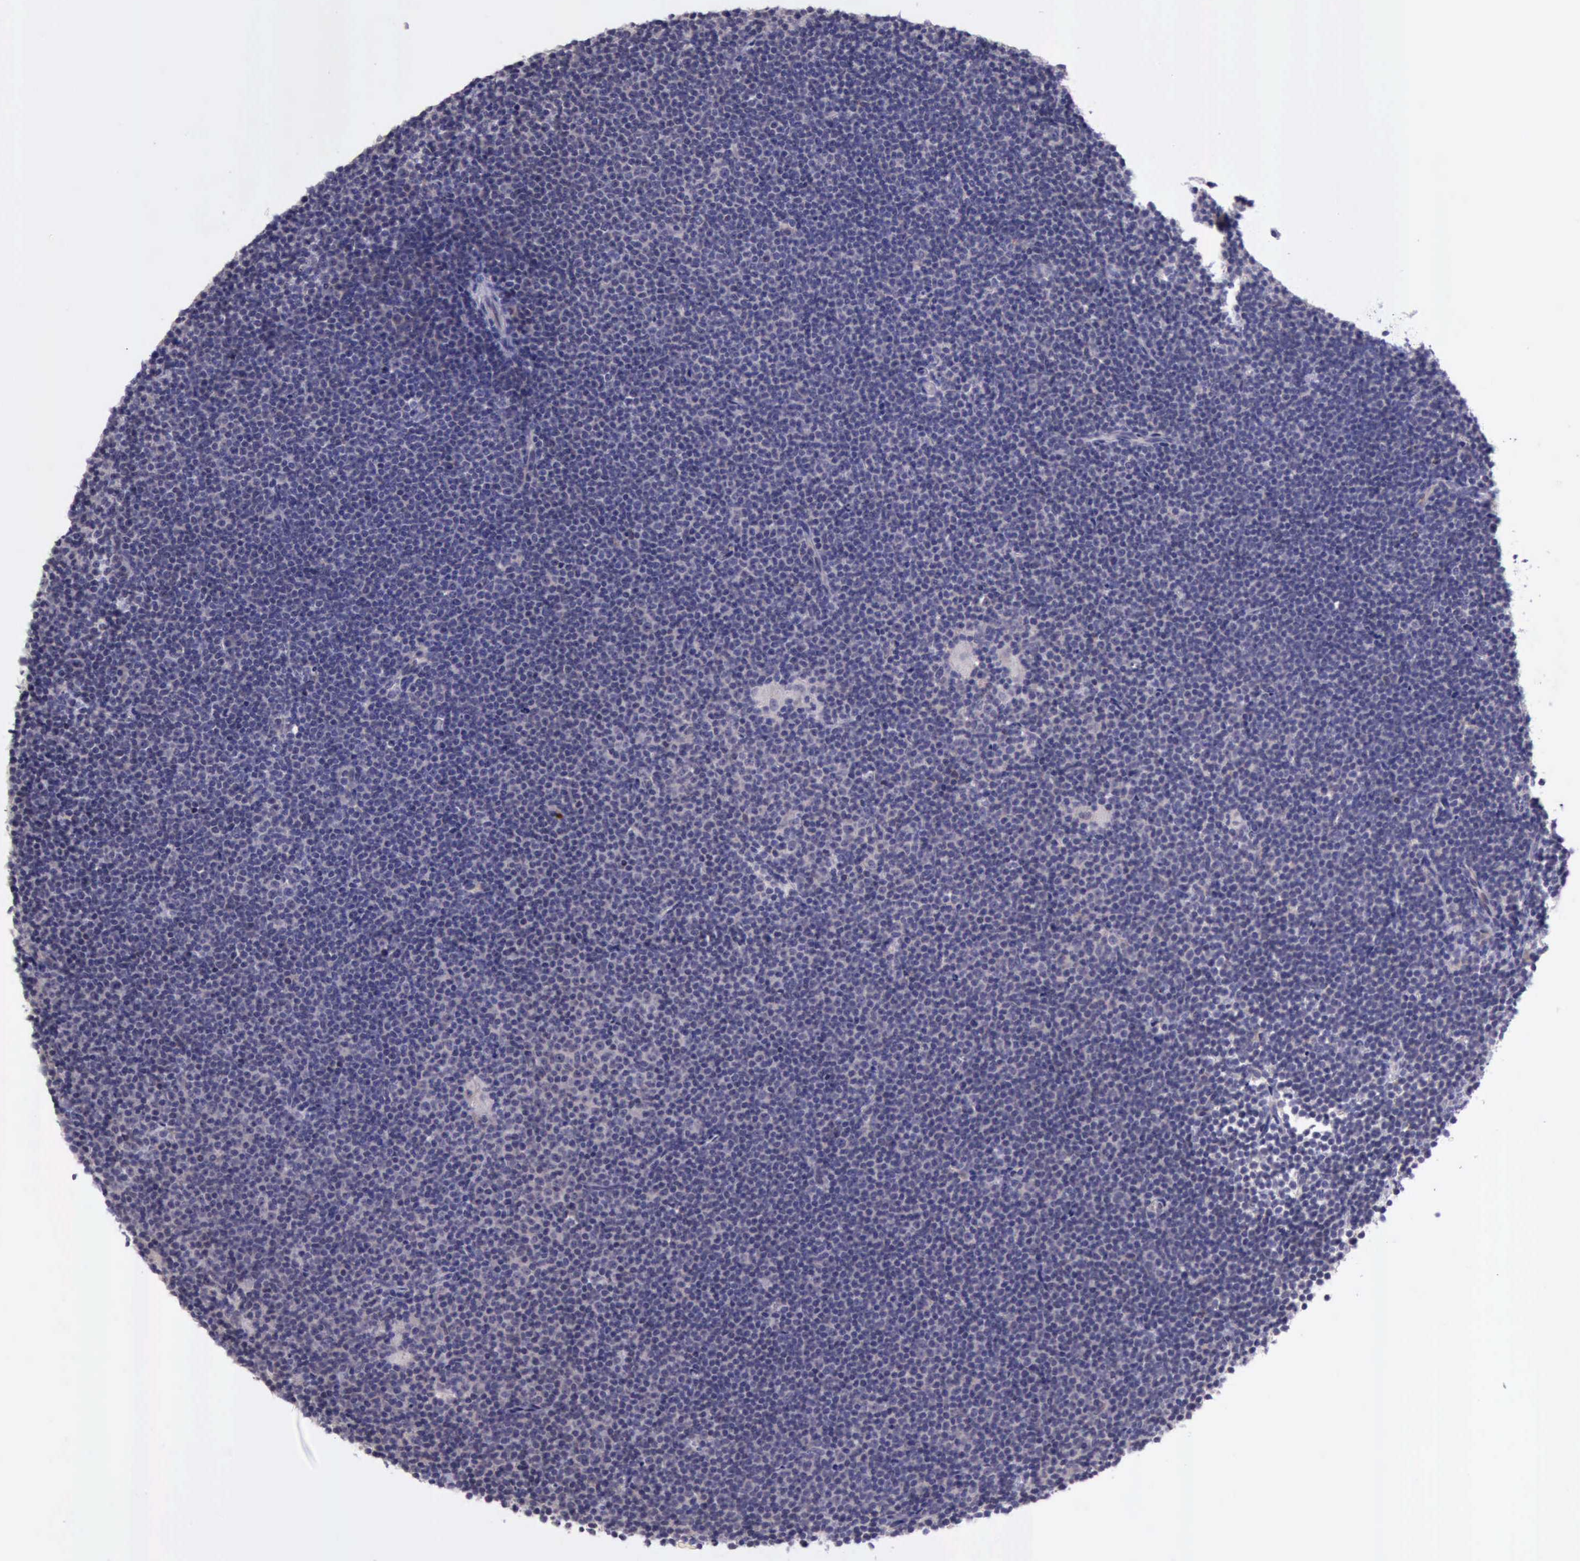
{"staining": {"intensity": "negative", "quantity": "none", "location": "none"}, "tissue": "lymphoma", "cell_type": "Tumor cells", "image_type": "cancer", "snomed": [{"axis": "morphology", "description": "Malignant lymphoma, non-Hodgkin's type, Low grade"}, {"axis": "topography", "description": "Lymph node"}], "caption": "This is an immunohistochemistry histopathology image of human lymphoma. There is no positivity in tumor cells.", "gene": "PLEK2", "patient": {"sex": "female", "age": 69}}